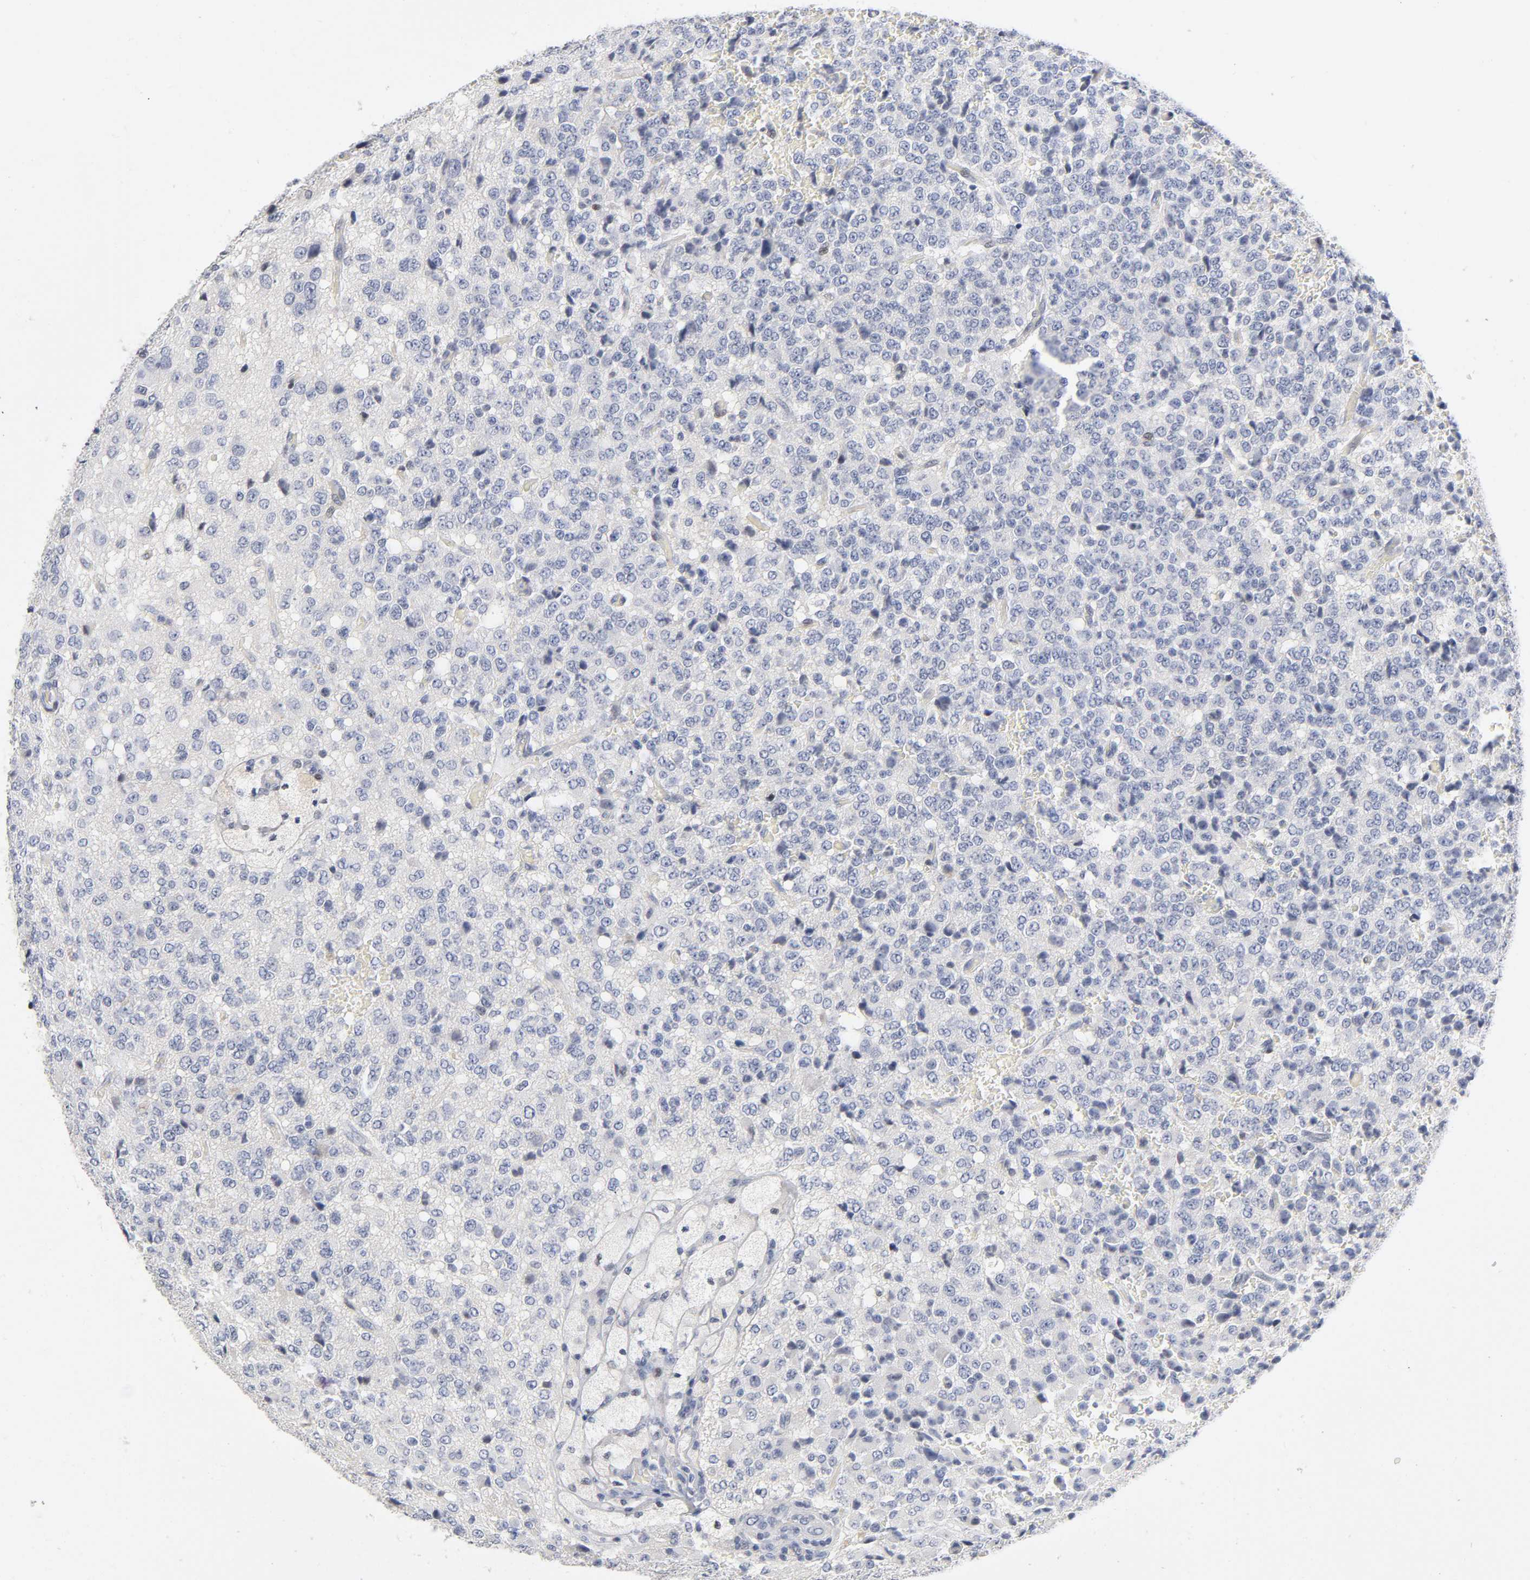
{"staining": {"intensity": "negative", "quantity": "none", "location": "none"}, "tissue": "glioma", "cell_type": "Tumor cells", "image_type": "cancer", "snomed": [{"axis": "morphology", "description": "Glioma, malignant, High grade"}, {"axis": "topography", "description": "pancreas cauda"}], "caption": "An IHC image of glioma is shown. There is no staining in tumor cells of glioma.", "gene": "SP3", "patient": {"sex": "male", "age": 60}}